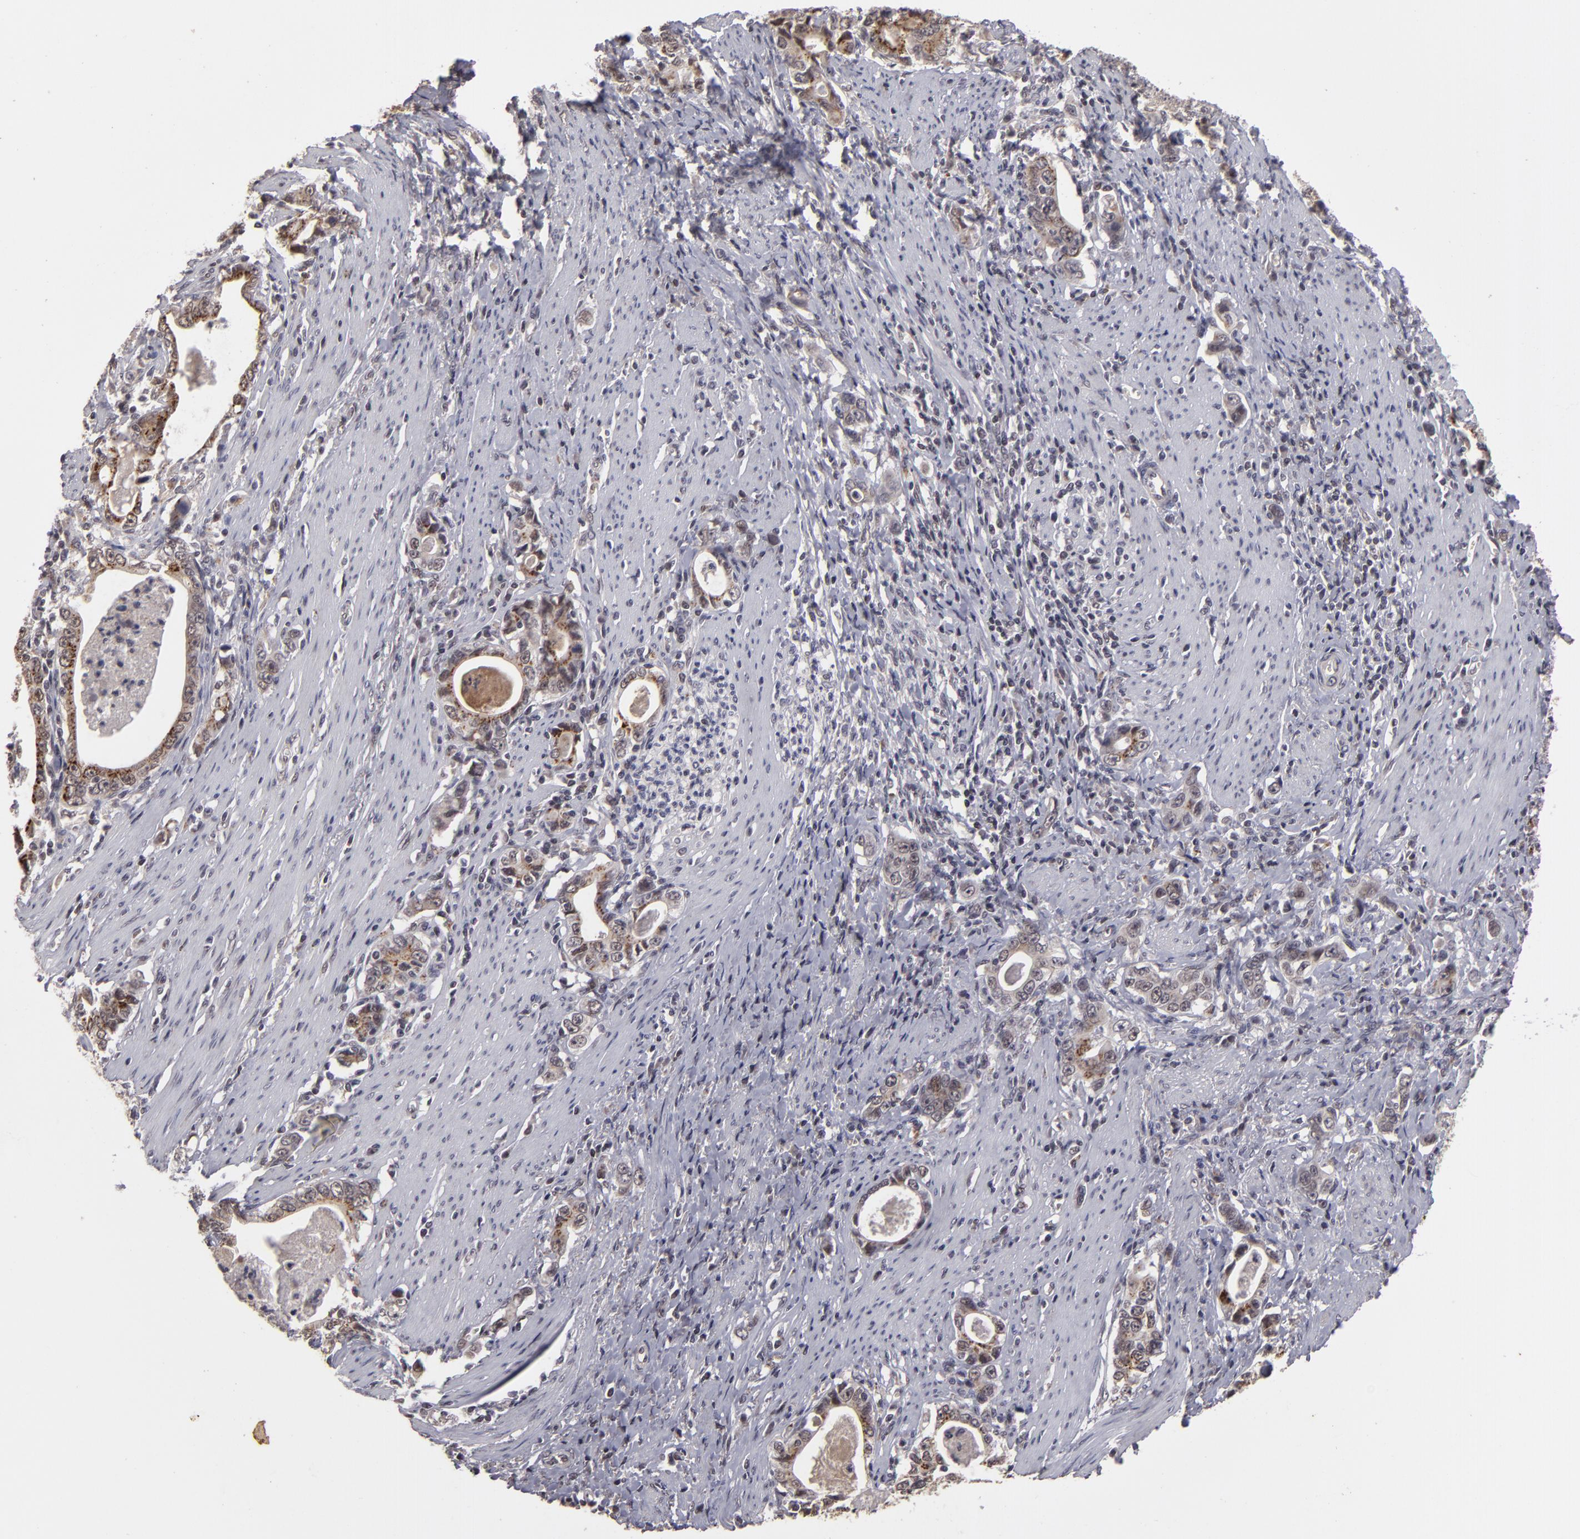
{"staining": {"intensity": "weak", "quantity": "<25%", "location": "cytoplasmic/membranous"}, "tissue": "stomach cancer", "cell_type": "Tumor cells", "image_type": "cancer", "snomed": [{"axis": "morphology", "description": "Adenocarcinoma, NOS"}, {"axis": "topography", "description": "Stomach, lower"}], "caption": "Tumor cells are negative for brown protein staining in adenocarcinoma (stomach). (Immunohistochemistry, brightfield microscopy, high magnification).", "gene": "DFFA", "patient": {"sex": "female", "age": 72}}